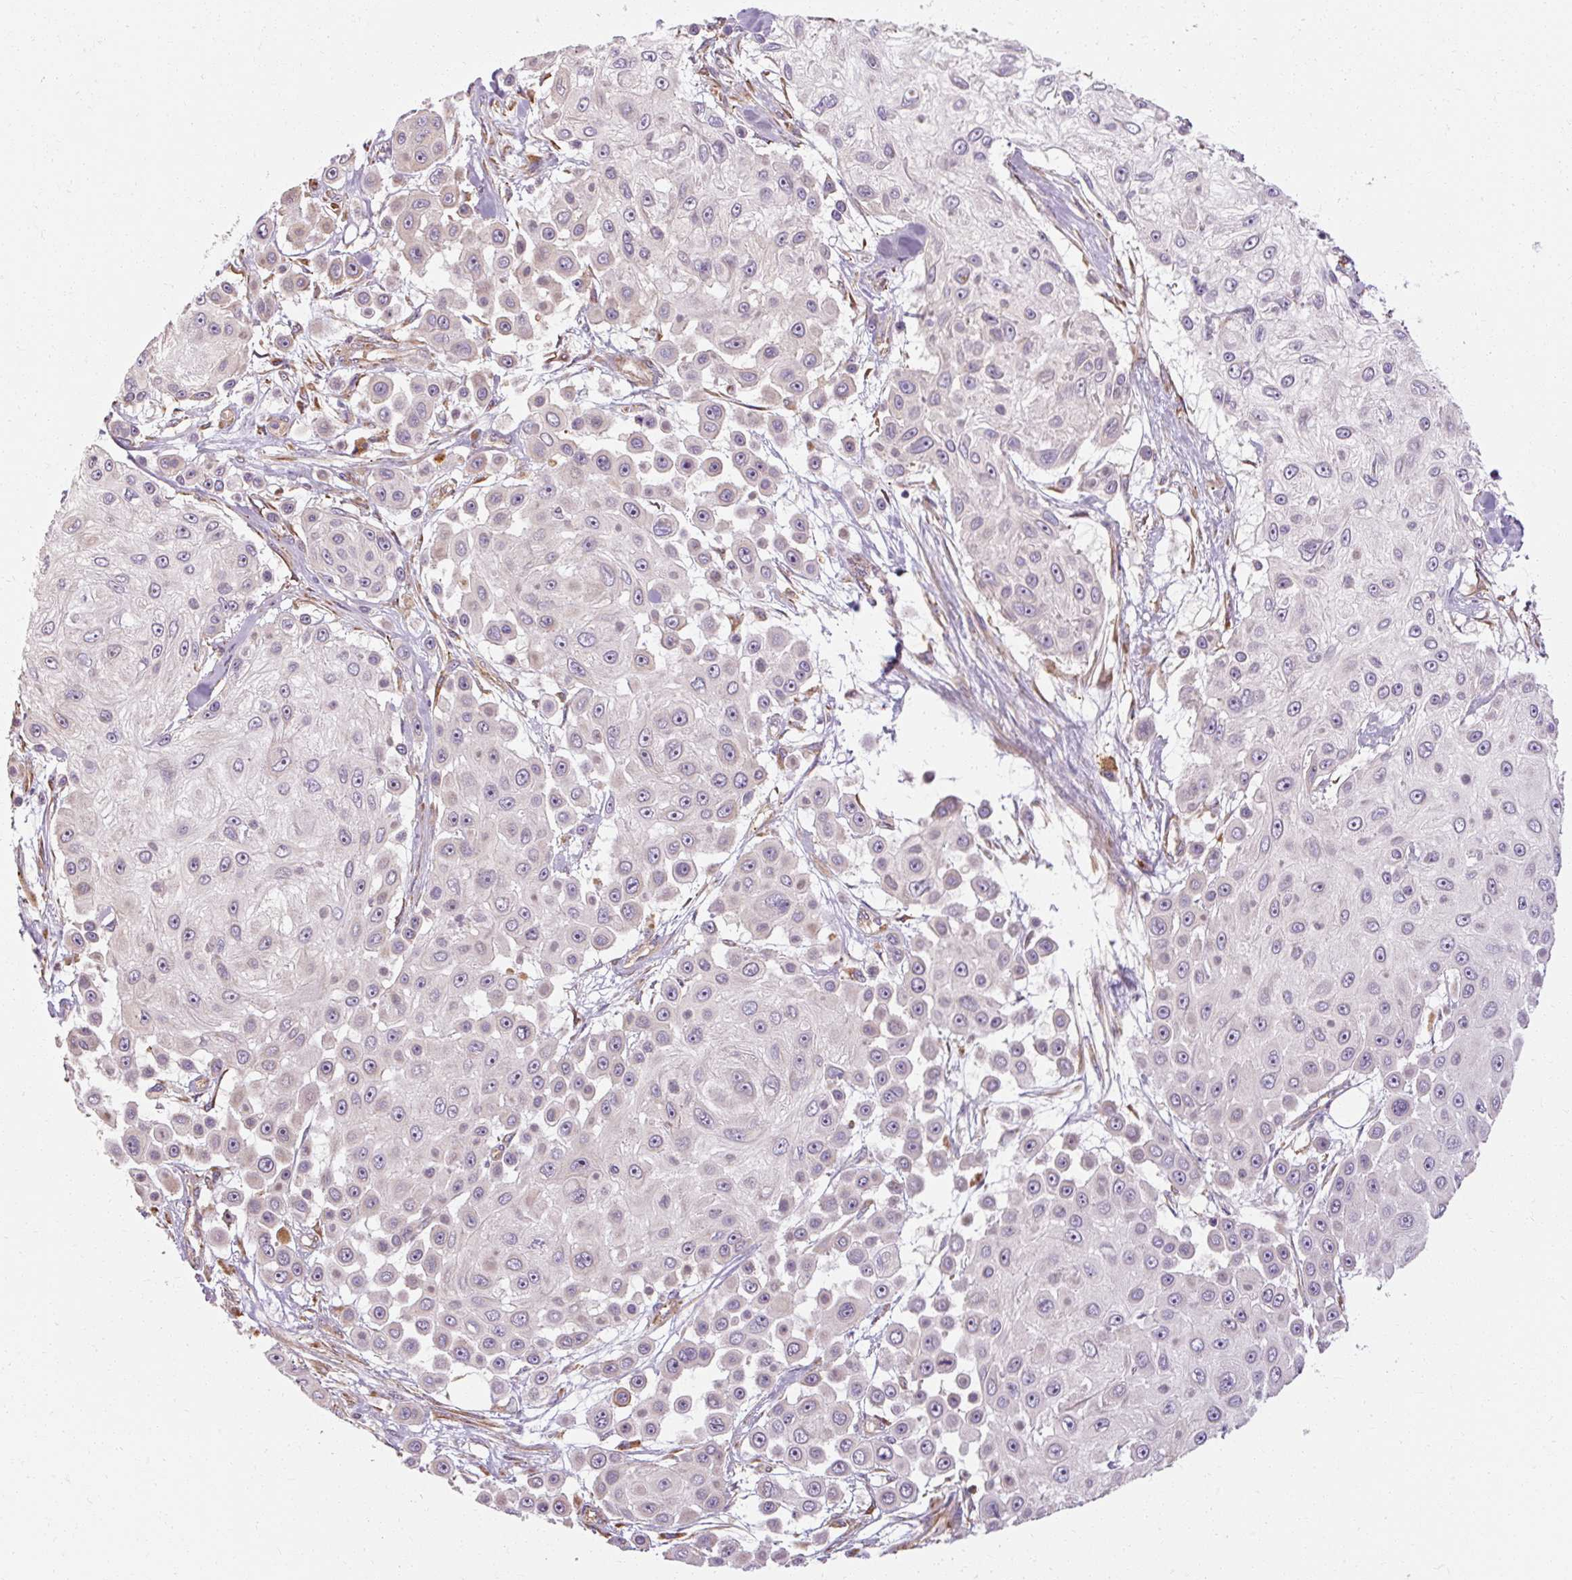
{"staining": {"intensity": "weak", "quantity": "<25%", "location": "cytoplasmic/membranous"}, "tissue": "skin cancer", "cell_type": "Tumor cells", "image_type": "cancer", "snomed": [{"axis": "morphology", "description": "Squamous cell carcinoma, NOS"}, {"axis": "topography", "description": "Skin"}], "caption": "There is no significant positivity in tumor cells of skin cancer. (Immunohistochemistry (ihc), brightfield microscopy, high magnification).", "gene": "TBC1D4", "patient": {"sex": "male", "age": 67}}